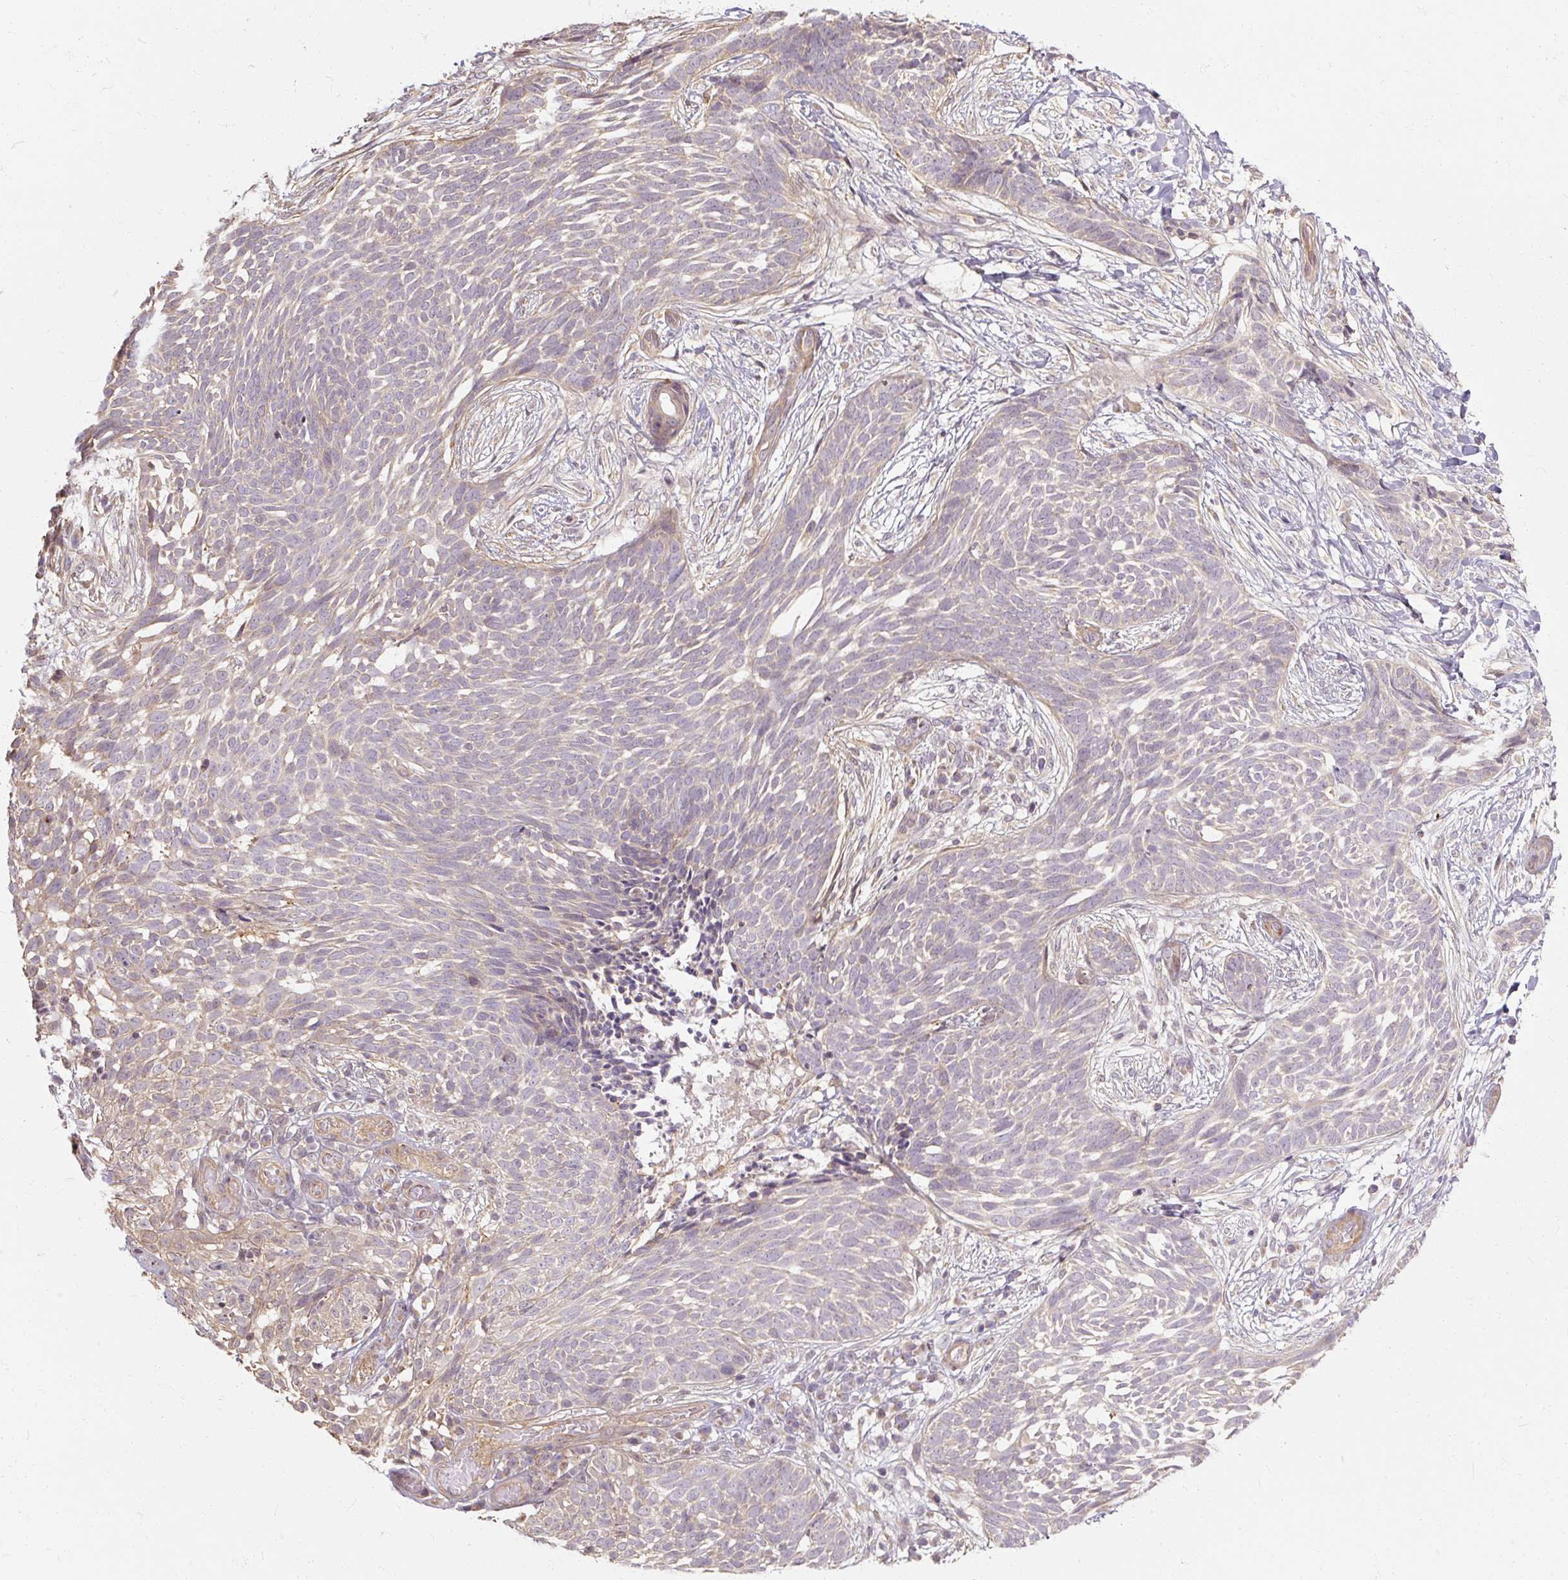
{"staining": {"intensity": "negative", "quantity": "none", "location": "none"}, "tissue": "skin cancer", "cell_type": "Tumor cells", "image_type": "cancer", "snomed": [{"axis": "morphology", "description": "Basal cell carcinoma"}, {"axis": "topography", "description": "Skin"}, {"axis": "topography", "description": "Skin, foot"}], "caption": "This is a photomicrograph of immunohistochemistry (IHC) staining of skin cancer (basal cell carcinoma), which shows no expression in tumor cells. The staining was performed using DAB to visualize the protein expression in brown, while the nuclei were stained in blue with hematoxylin (Magnification: 20x).", "gene": "RB1CC1", "patient": {"sex": "female", "age": 86}}